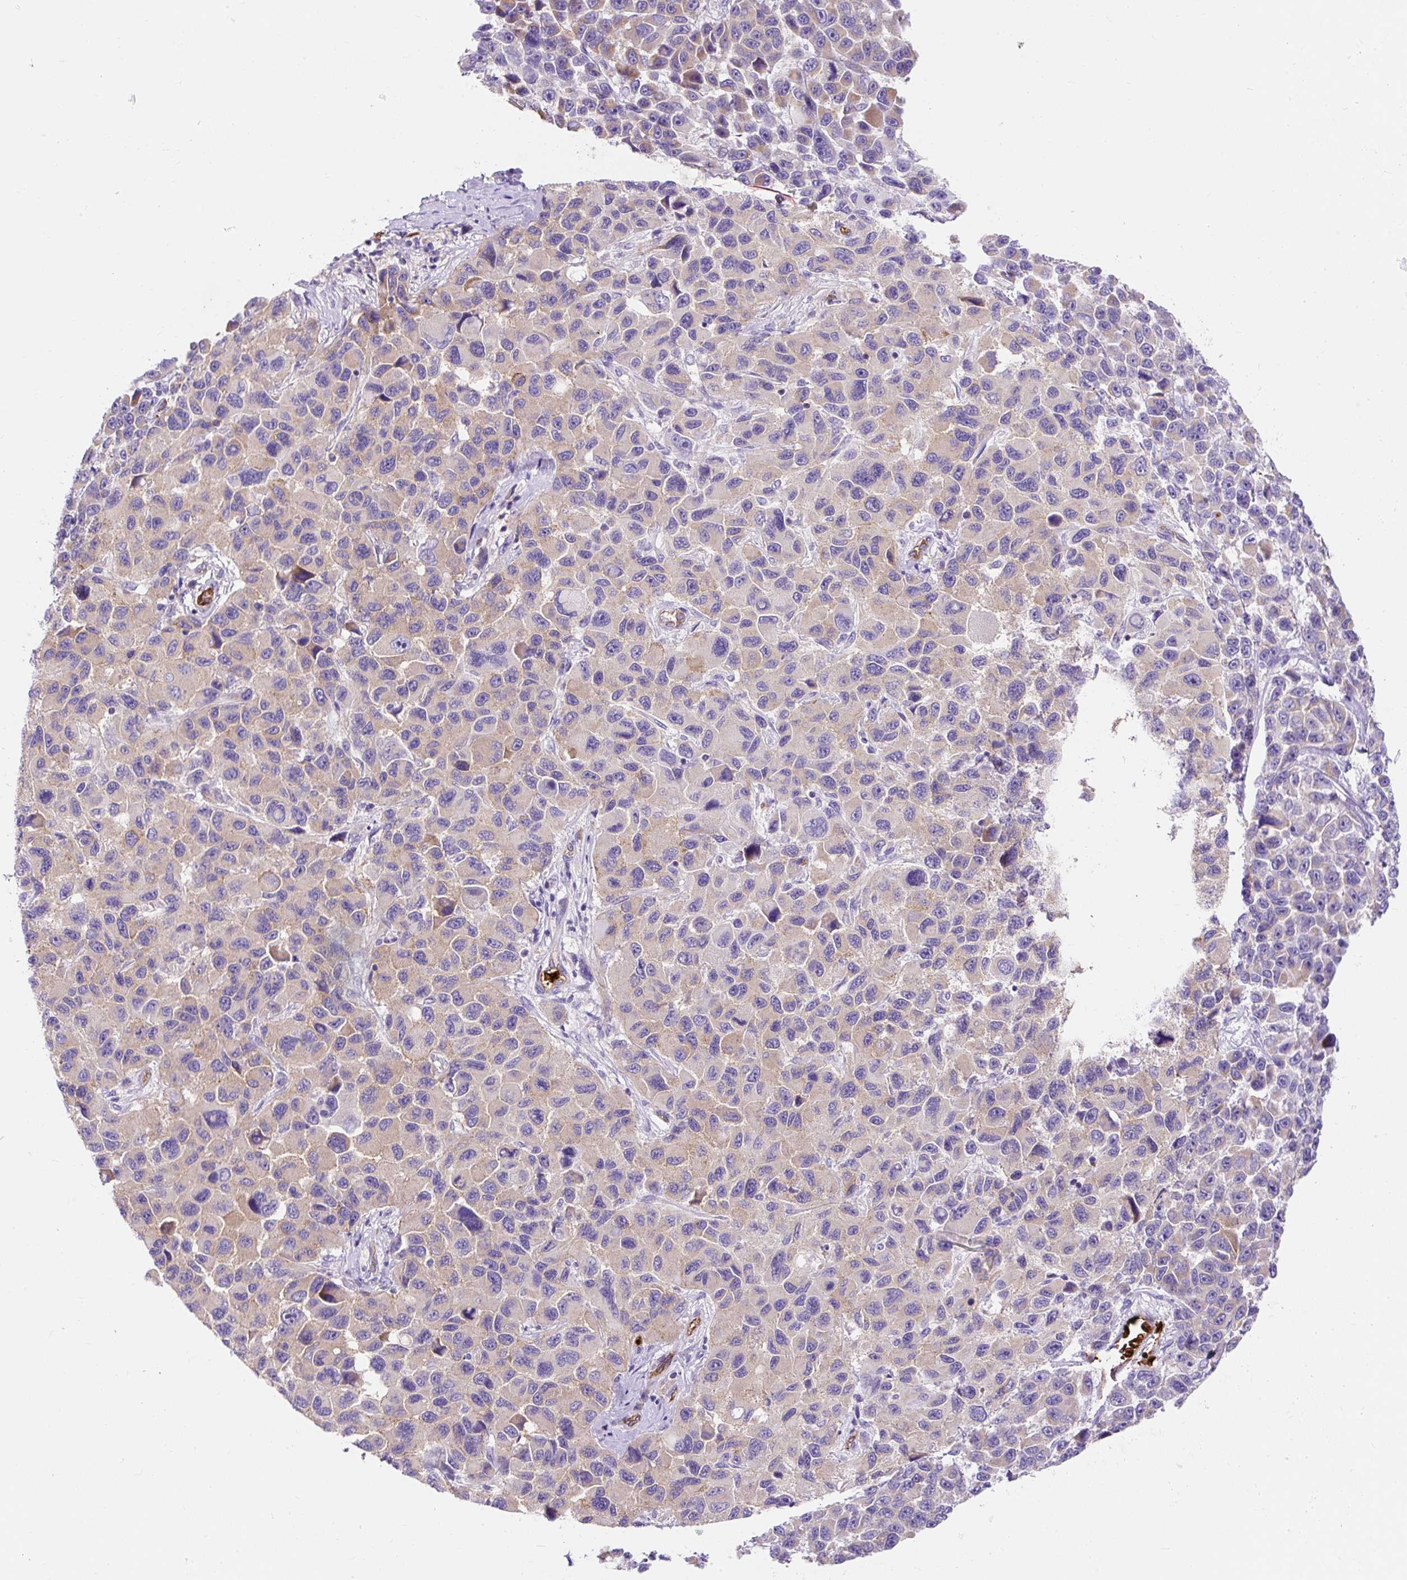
{"staining": {"intensity": "weak", "quantity": "25%-75%", "location": "cytoplasmic/membranous"}, "tissue": "melanoma", "cell_type": "Tumor cells", "image_type": "cancer", "snomed": [{"axis": "morphology", "description": "Malignant melanoma, NOS"}, {"axis": "topography", "description": "Skin"}], "caption": "An immunohistochemistry (IHC) micrograph of neoplastic tissue is shown. Protein staining in brown labels weak cytoplasmic/membranous positivity in melanoma within tumor cells.", "gene": "HIP1R", "patient": {"sex": "male", "age": 53}}